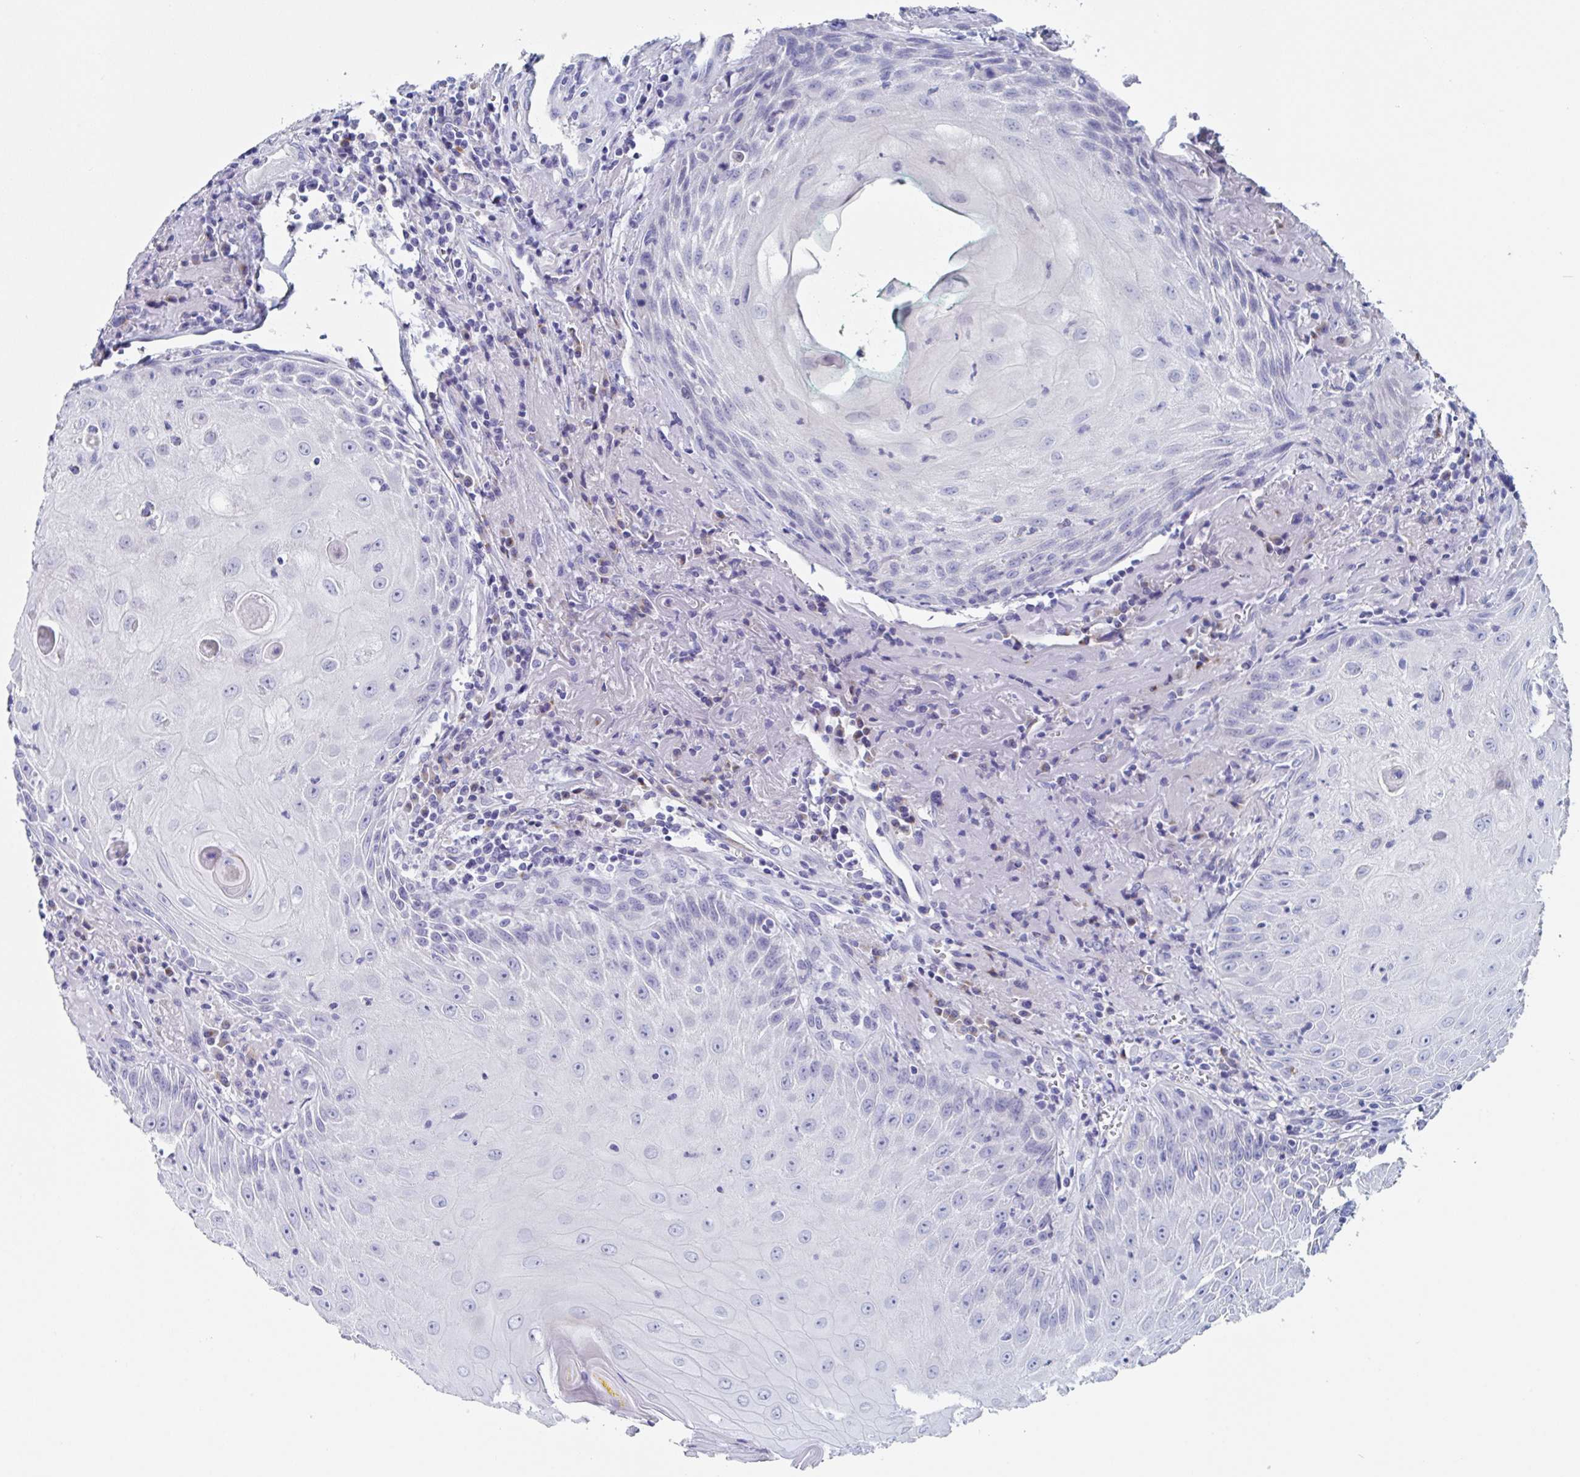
{"staining": {"intensity": "negative", "quantity": "none", "location": "none"}, "tissue": "head and neck cancer", "cell_type": "Tumor cells", "image_type": "cancer", "snomed": [{"axis": "morphology", "description": "Normal tissue, NOS"}, {"axis": "morphology", "description": "Squamous cell carcinoma, NOS"}, {"axis": "topography", "description": "Oral tissue"}, {"axis": "topography", "description": "Head-Neck"}], "caption": "Immunohistochemical staining of head and neck squamous cell carcinoma exhibits no significant positivity in tumor cells.", "gene": "NT5C3B", "patient": {"sex": "female", "age": 70}}